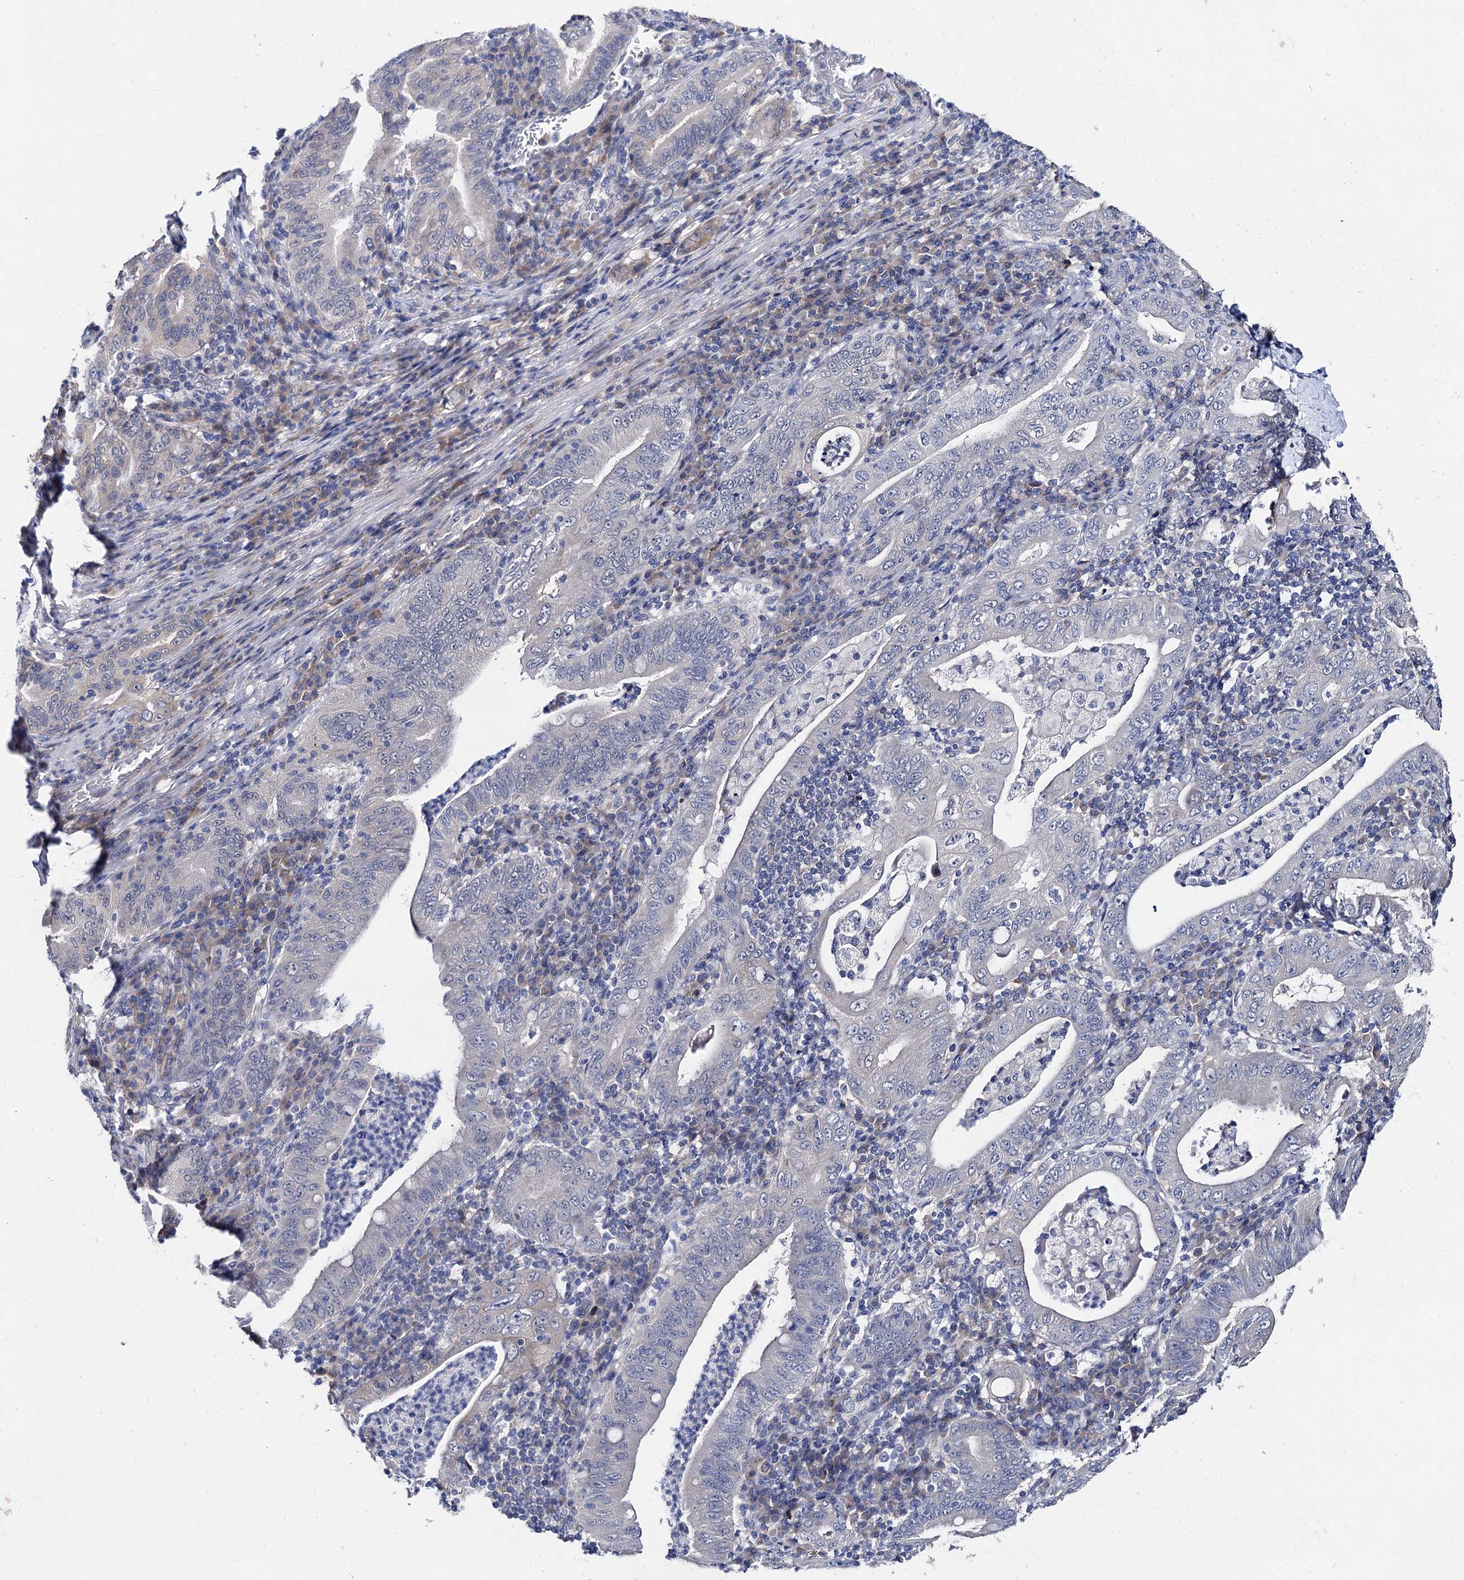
{"staining": {"intensity": "negative", "quantity": "none", "location": "none"}, "tissue": "stomach cancer", "cell_type": "Tumor cells", "image_type": "cancer", "snomed": [{"axis": "morphology", "description": "Normal tissue, NOS"}, {"axis": "morphology", "description": "Adenocarcinoma, NOS"}, {"axis": "topography", "description": "Esophagus"}, {"axis": "topography", "description": "Stomach, upper"}, {"axis": "topography", "description": "Peripheral nerve tissue"}], "caption": "A histopathology image of human stomach cancer (adenocarcinoma) is negative for staining in tumor cells.", "gene": "CAPRIN2", "patient": {"sex": "male", "age": 62}}